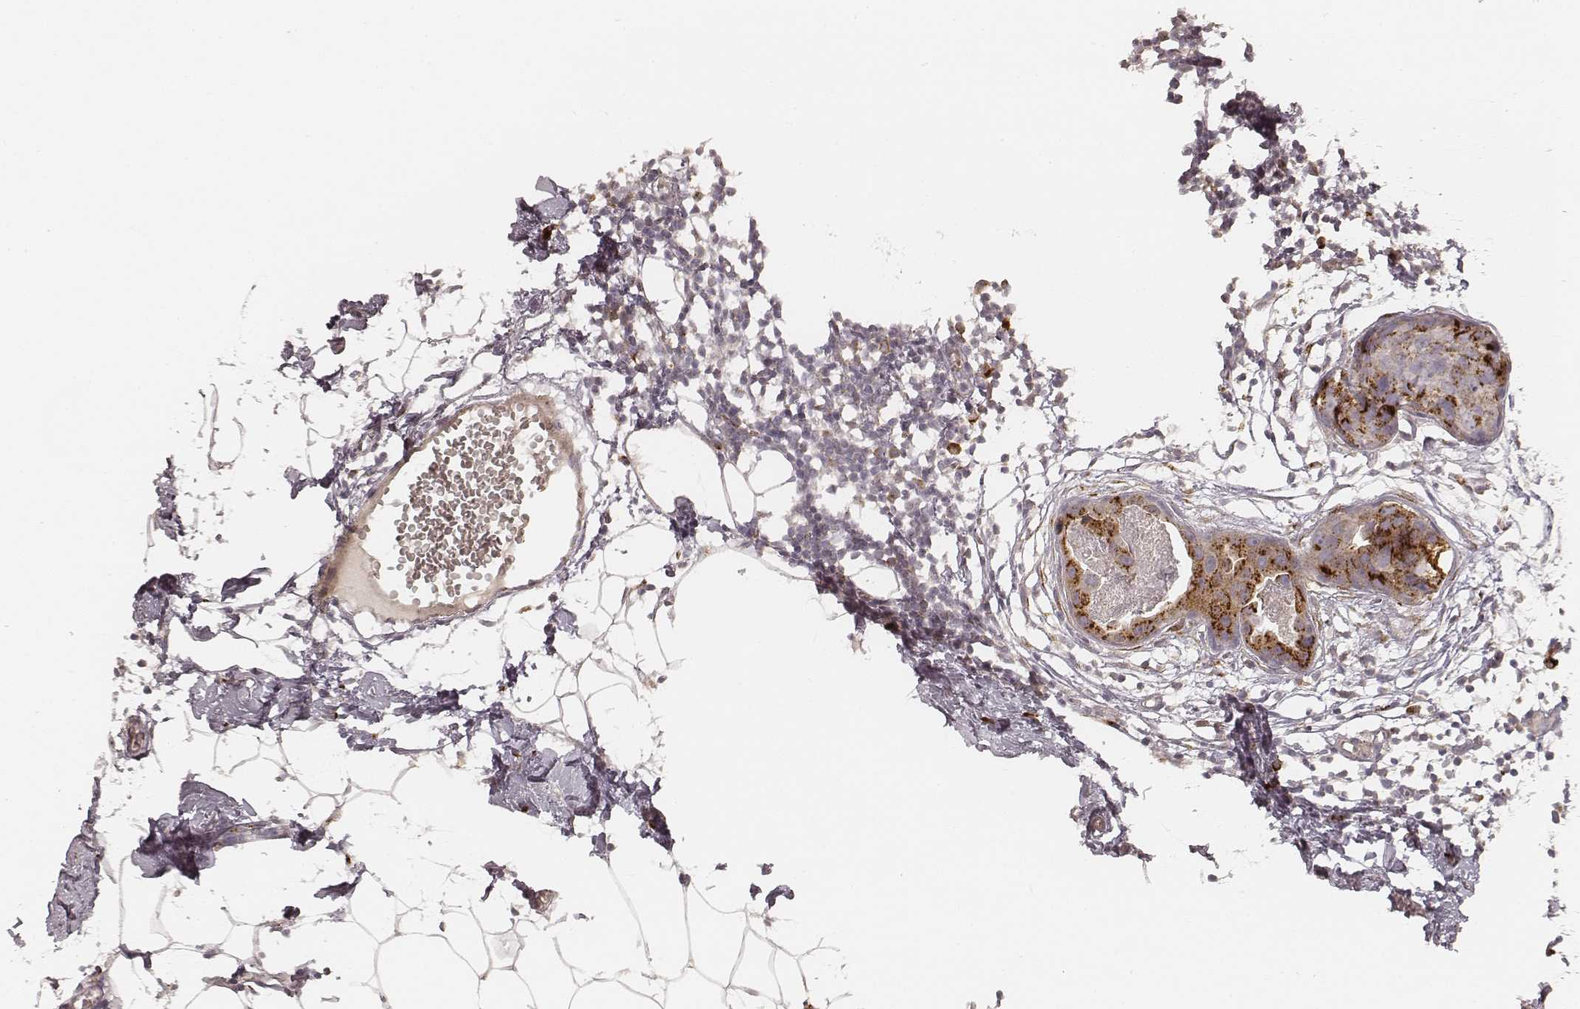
{"staining": {"intensity": "strong", "quantity": "25%-75%", "location": "cytoplasmic/membranous"}, "tissue": "breast cancer", "cell_type": "Tumor cells", "image_type": "cancer", "snomed": [{"axis": "morphology", "description": "Duct carcinoma"}, {"axis": "topography", "description": "Breast"}], "caption": "About 25%-75% of tumor cells in infiltrating ductal carcinoma (breast) exhibit strong cytoplasmic/membranous protein staining as visualized by brown immunohistochemical staining.", "gene": "GORASP2", "patient": {"sex": "female", "age": 38}}